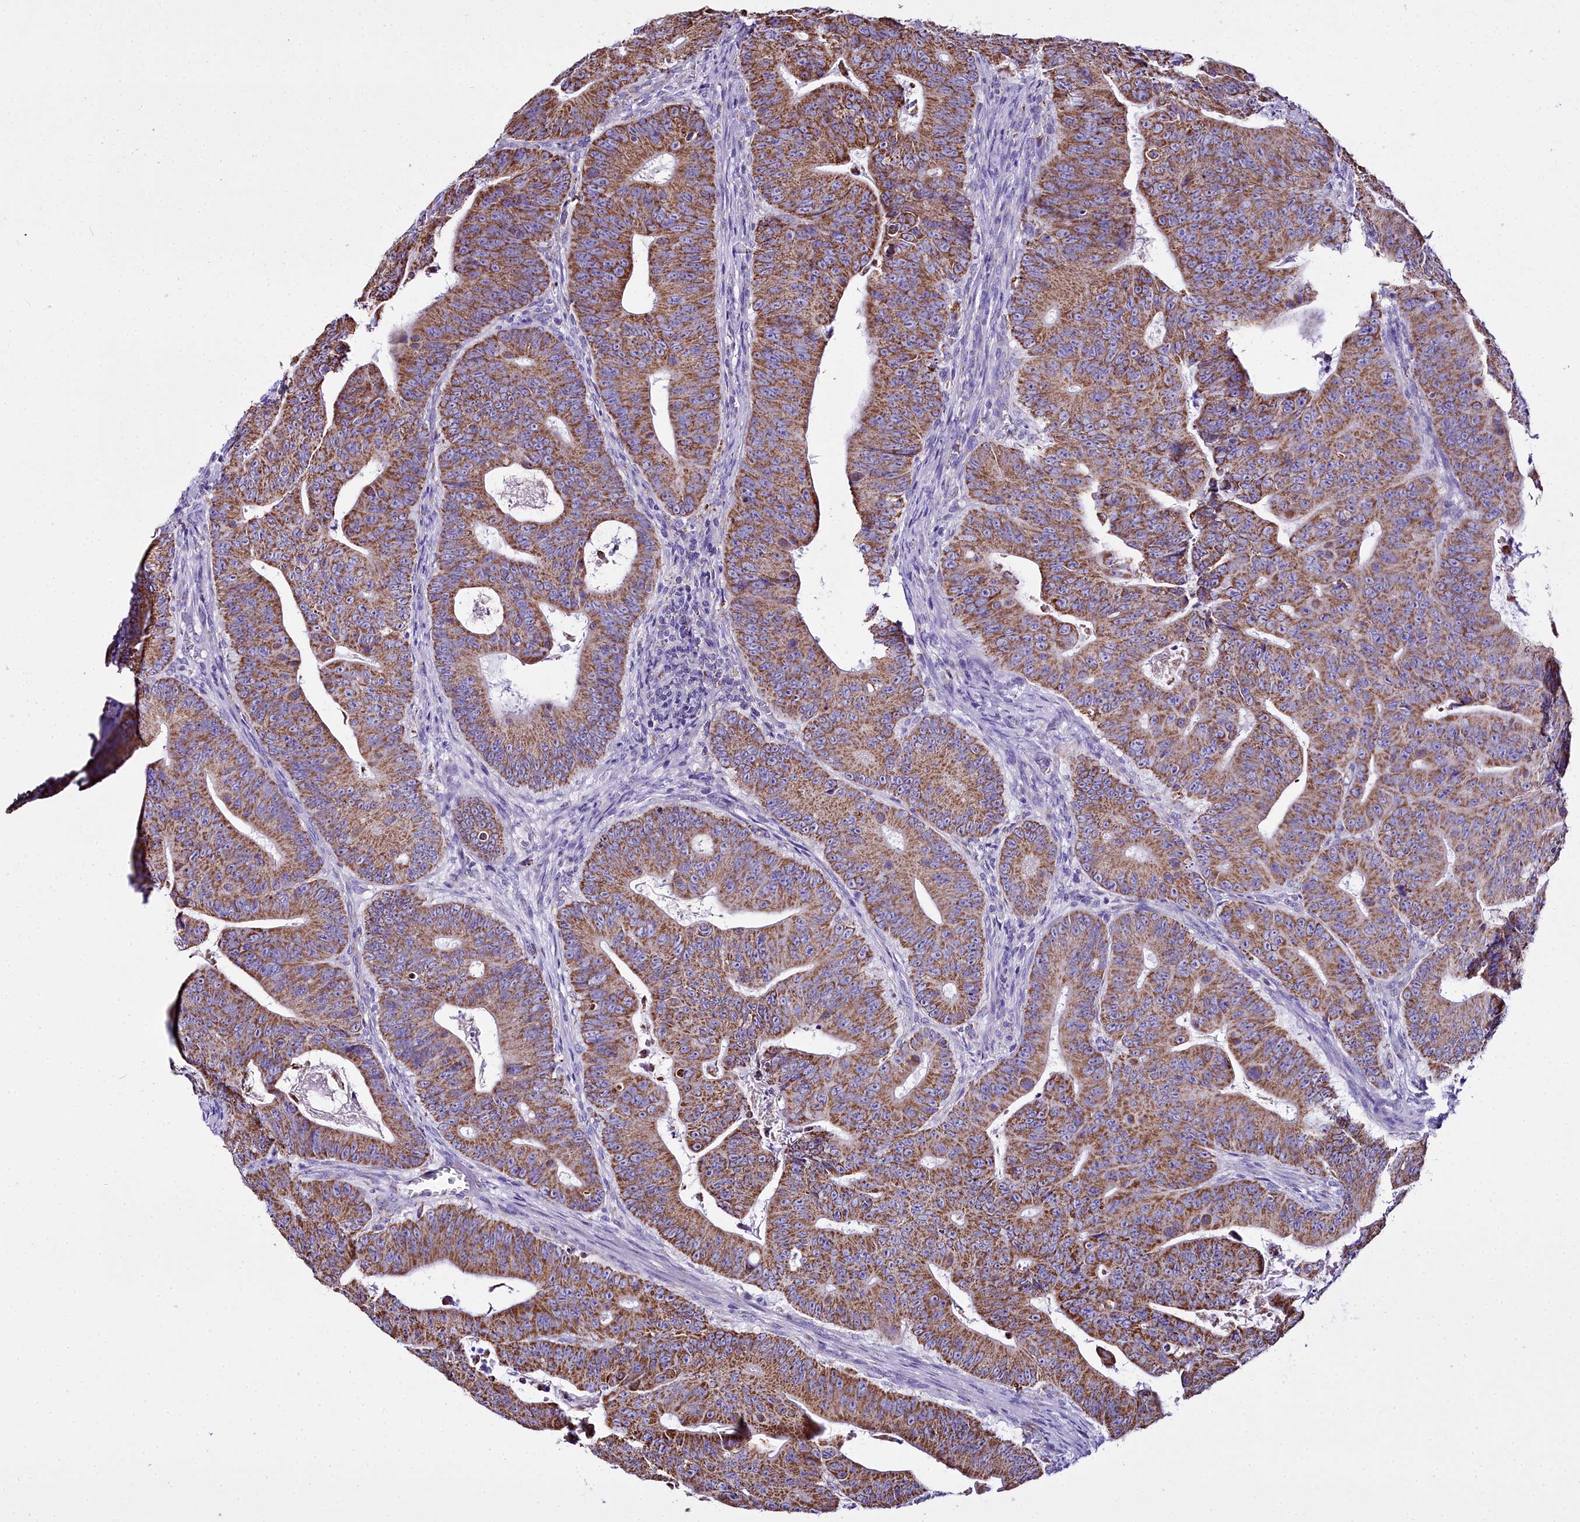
{"staining": {"intensity": "moderate", "quantity": ">75%", "location": "cytoplasmic/membranous"}, "tissue": "colorectal cancer", "cell_type": "Tumor cells", "image_type": "cancer", "snomed": [{"axis": "morphology", "description": "Adenocarcinoma, NOS"}, {"axis": "topography", "description": "Rectum"}], "caption": "Protein positivity by immunohistochemistry (IHC) exhibits moderate cytoplasmic/membranous expression in approximately >75% of tumor cells in colorectal cancer (adenocarcinoma).", "gene": "WDFY3", "patient": {"sex": "female", "age": 75}}